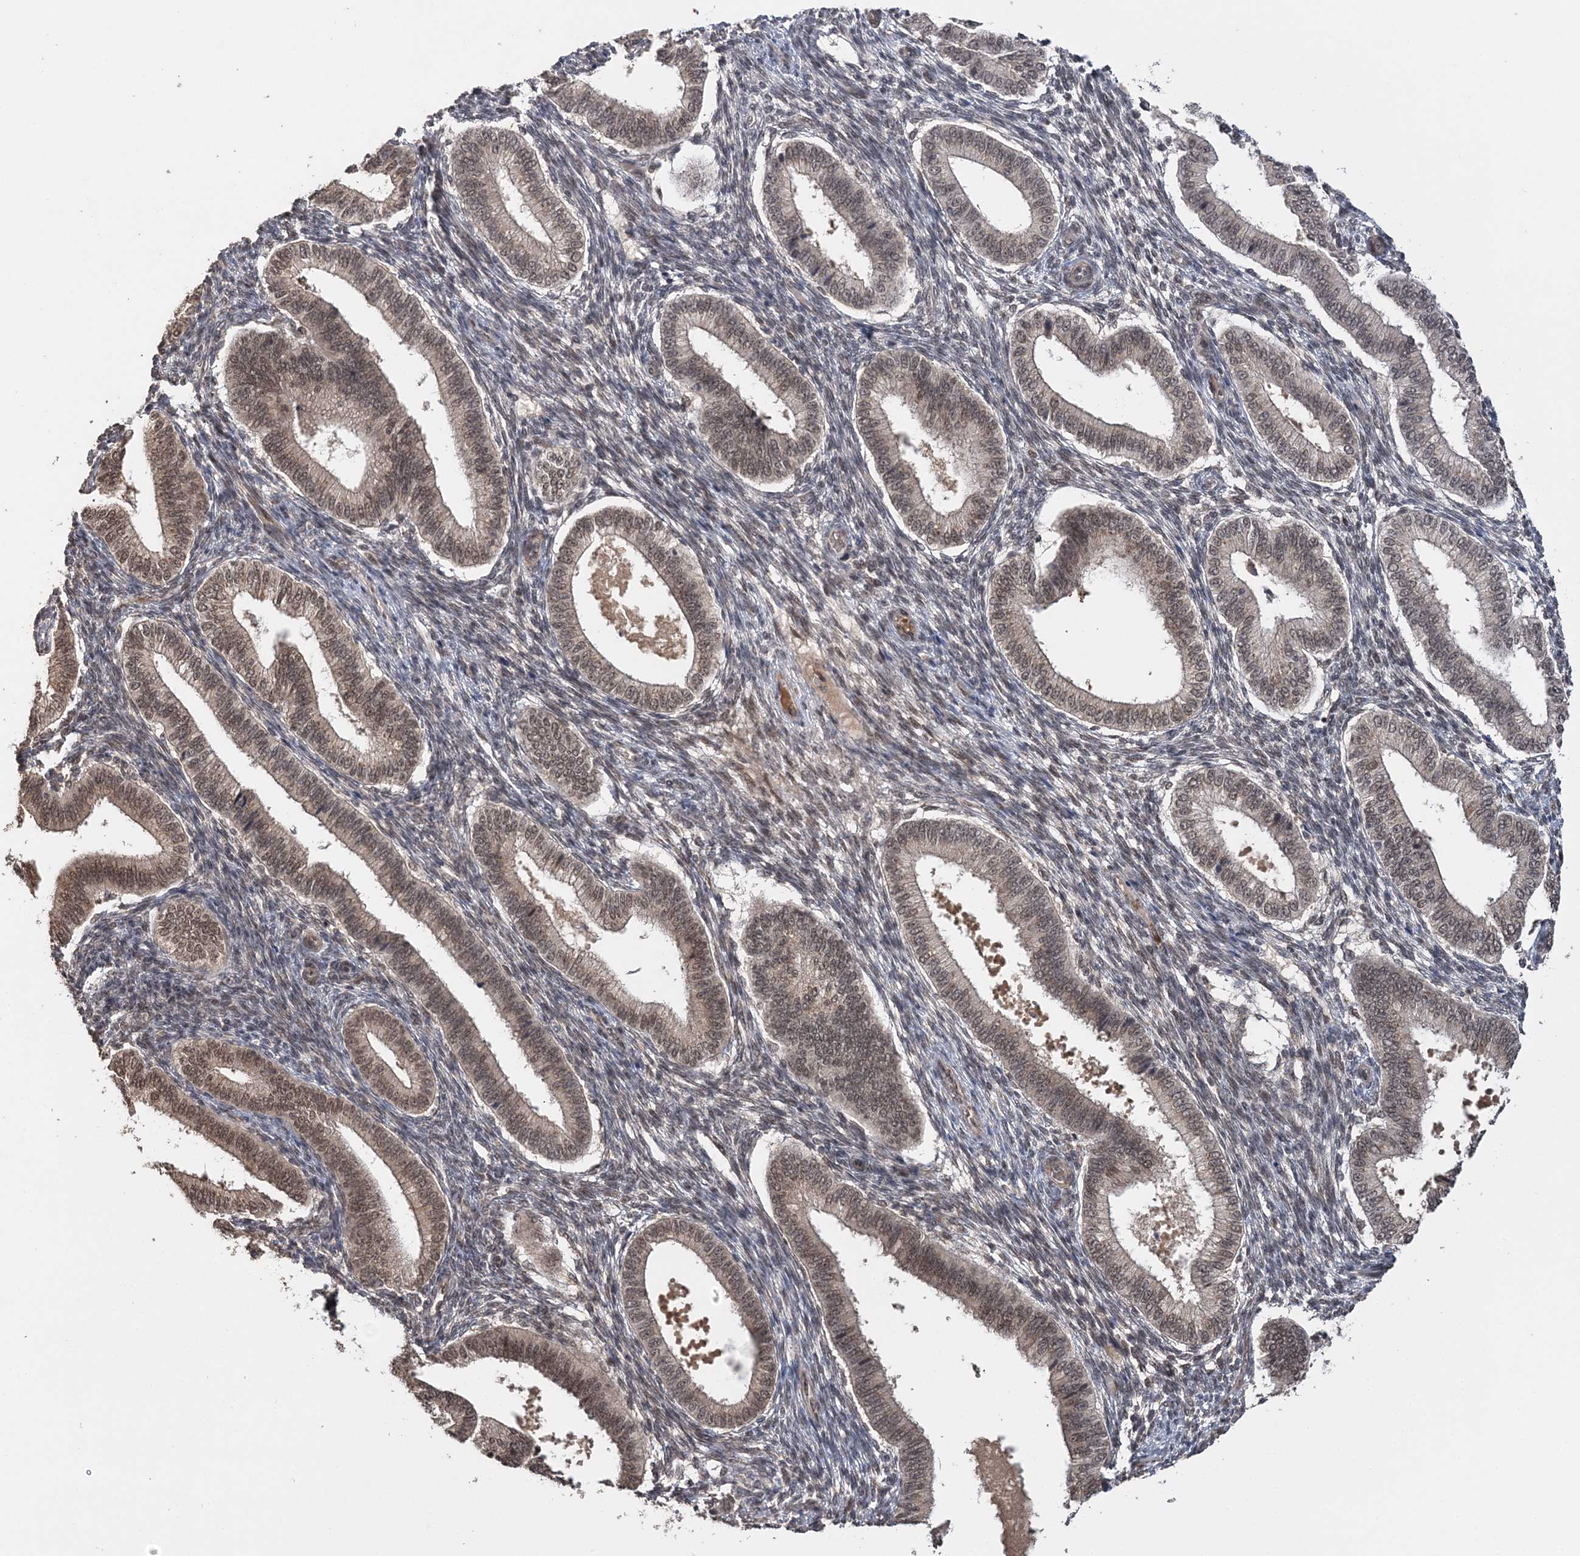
{"staining": {"intensity": "weak", "quantity": "25%-75%", "location": "nuclear"}, "tissue": "endometrium", "cell_type": "Cells in endometrial stroma", "image_type": "normal", "snomed": [{"axis": "morphology", "description": "Normal tissue, NOS"}, {"axis": "topography", "description": "Endometrium"}], "caption": "DAB immunohistochemical staining of benign endometrium displays weak nuclear protein staining in approximately 25%-75% of cells in endometrial stroma.", "gene": "TSHZ2", "patient": {"sex": "female", "age": 39}}